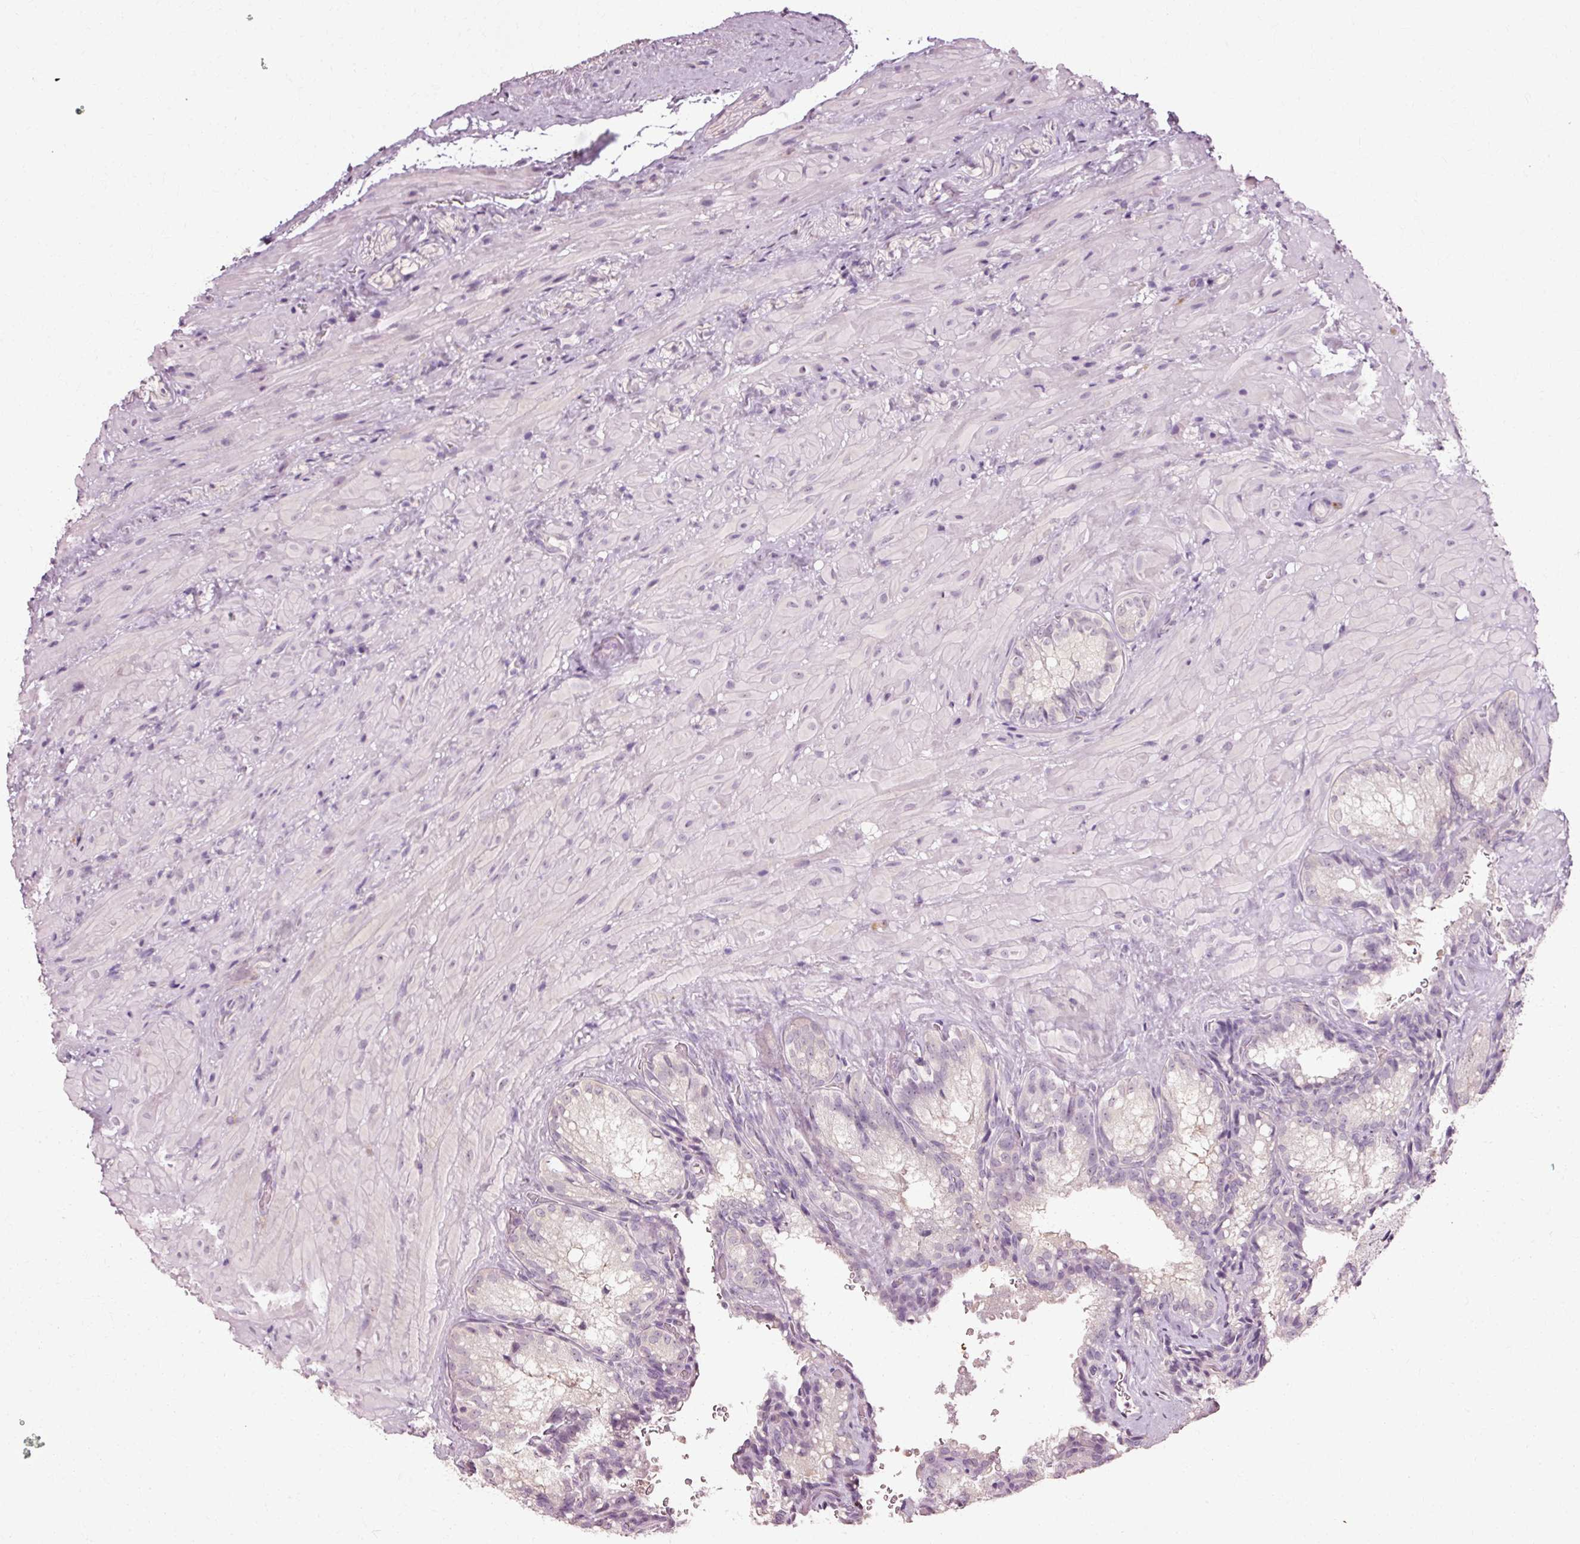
{"staining": {"intensity": "weak", "quantity": "25%-75%", "location": "cytoplasmic/membranous"}, "tissue": "seminal vesicle", "cell_type": "Glandular cells", "image_type": "normal", "snomed": [{"axis": "morphology", "description": "Normal tissue, NOS"}, {"axis": "topography", "description": "Seminal veicle"}], "caption": "High-power microscopy captured an immunohistochemistry (IHC) photomicrograph of unremarkable seminal vesicle, revealing weak cytoplasmic/membranous staining in about 25%-75% of glandular cells.", "gene": "RGPD5", "patient": {"sex": "male", "age": 47}}